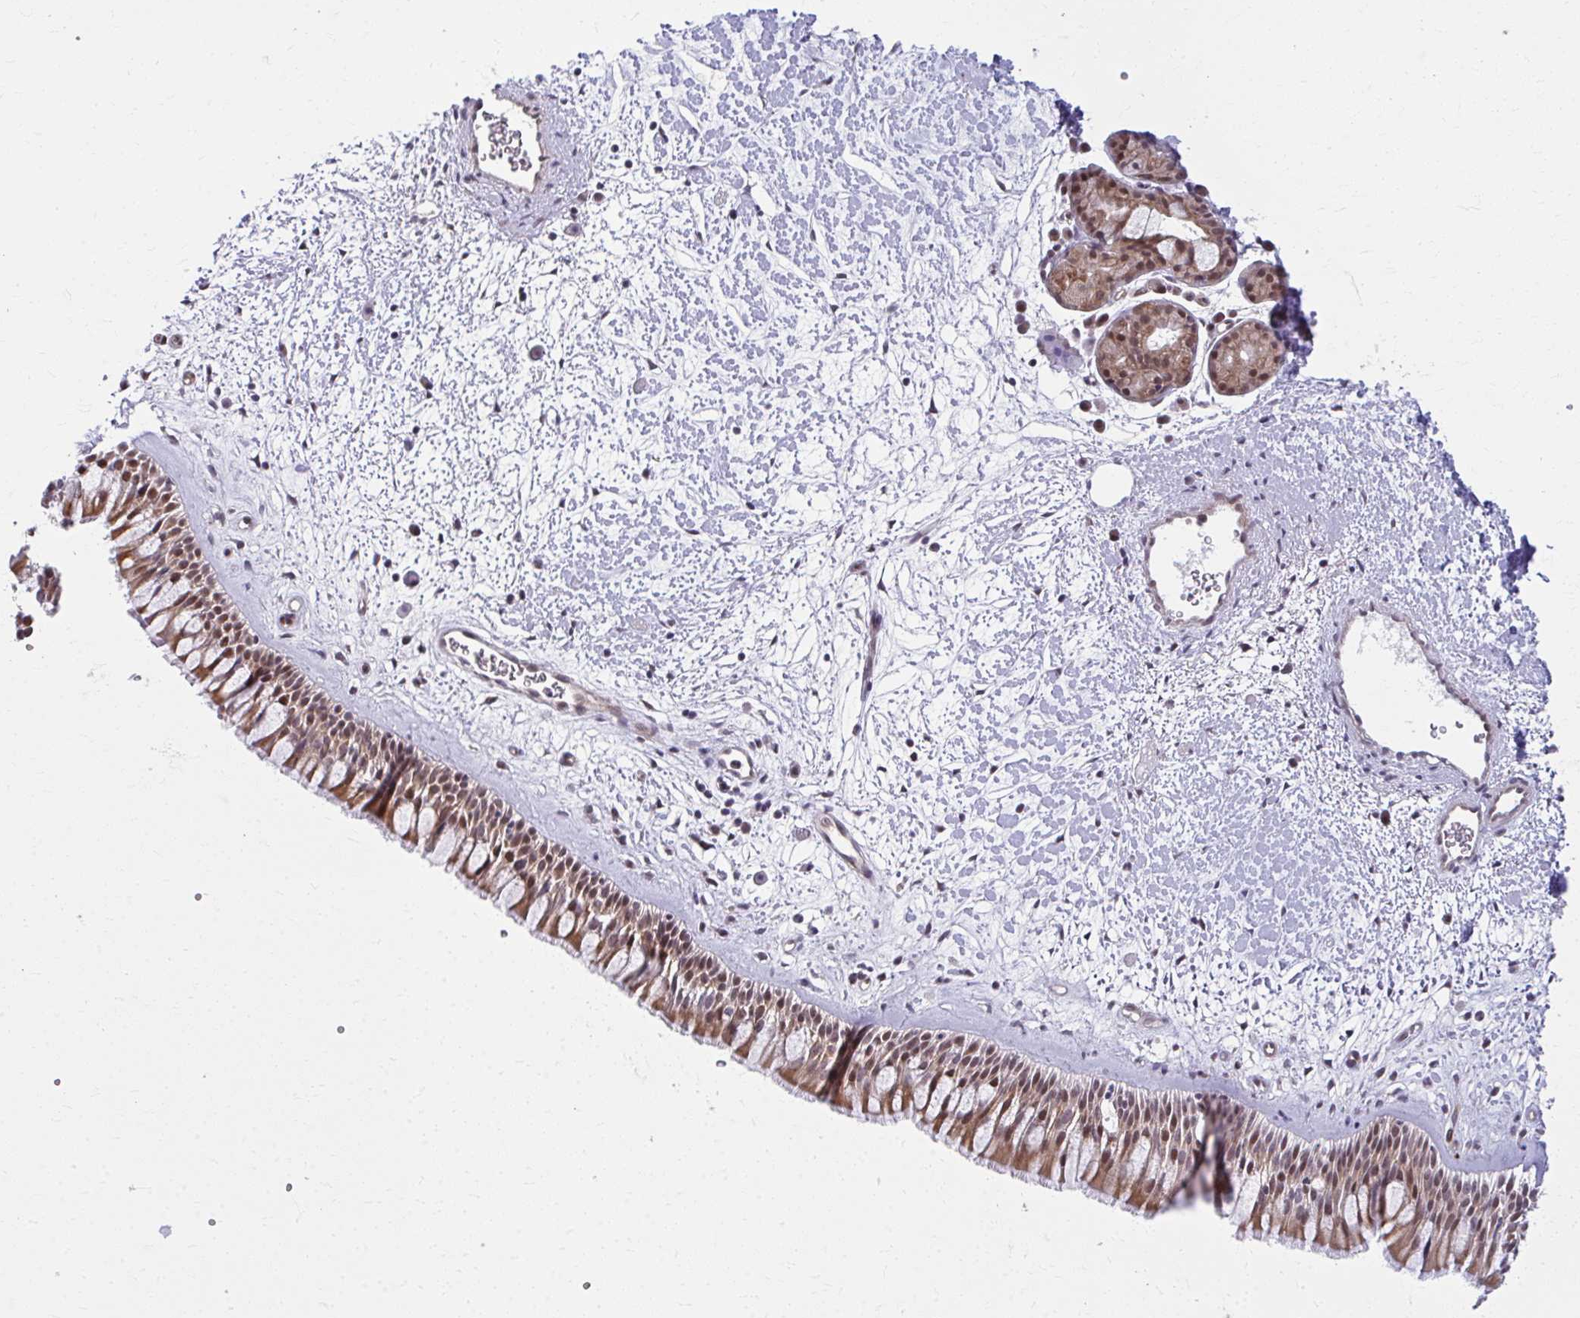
{"staining": {"intensity": "moderate", "quantity": ">75%", "location": "cytoplasmic/membranous,nuclear"}, "tissue": "nasopharynx", "cell_type": "Respiratory epithelial cells", "image_type": "normal", "snomed": [{"axis": "morphology", "description": "Normal tissue, NOS"}, {"axis": "topography", "description": "Nasopharynx"}], "caption": "This histopathology image reveals normal nasopharynx stained with immunohistochemistry to label a protein in brown. The cytoplasmic/membranous,nuclear of respiratory epithelial cells show moderate positivity for the protein. Nuclei are counter-stained blue.", "gene": "MAF1", "patient": {"sex": "male", "age": 65}}